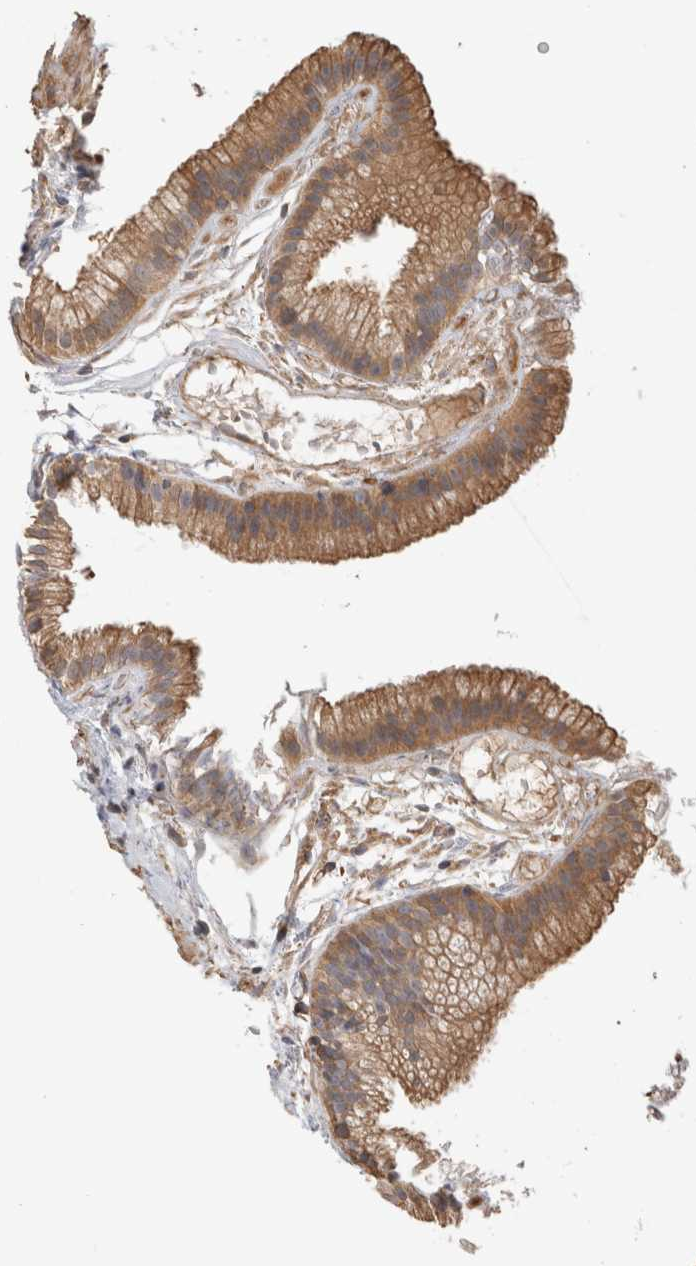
{"staining": {"intensity": "moderate", "quantity": ">75%", "location": "cytoplasmic/membranous"}, "tissue": "gallbladder", "cell_type": "Glandular cells", "image_type": "normal", "snomed": [{"axis": "morphology", "description": "Normal tissue, NOS"}, {"axis": "topography", "description": "Gallbladder"}], "caption": "Immunohistochemistry (IHC) micrograph of unremarkable gallbladder stained for a protein (brown), which shows medium levels of moderate cytoplasmic/membranous staining in approximately >75% of glandular cells.", "gene": "CLIP1", "patient": {"sex": "female", "age": 26}}